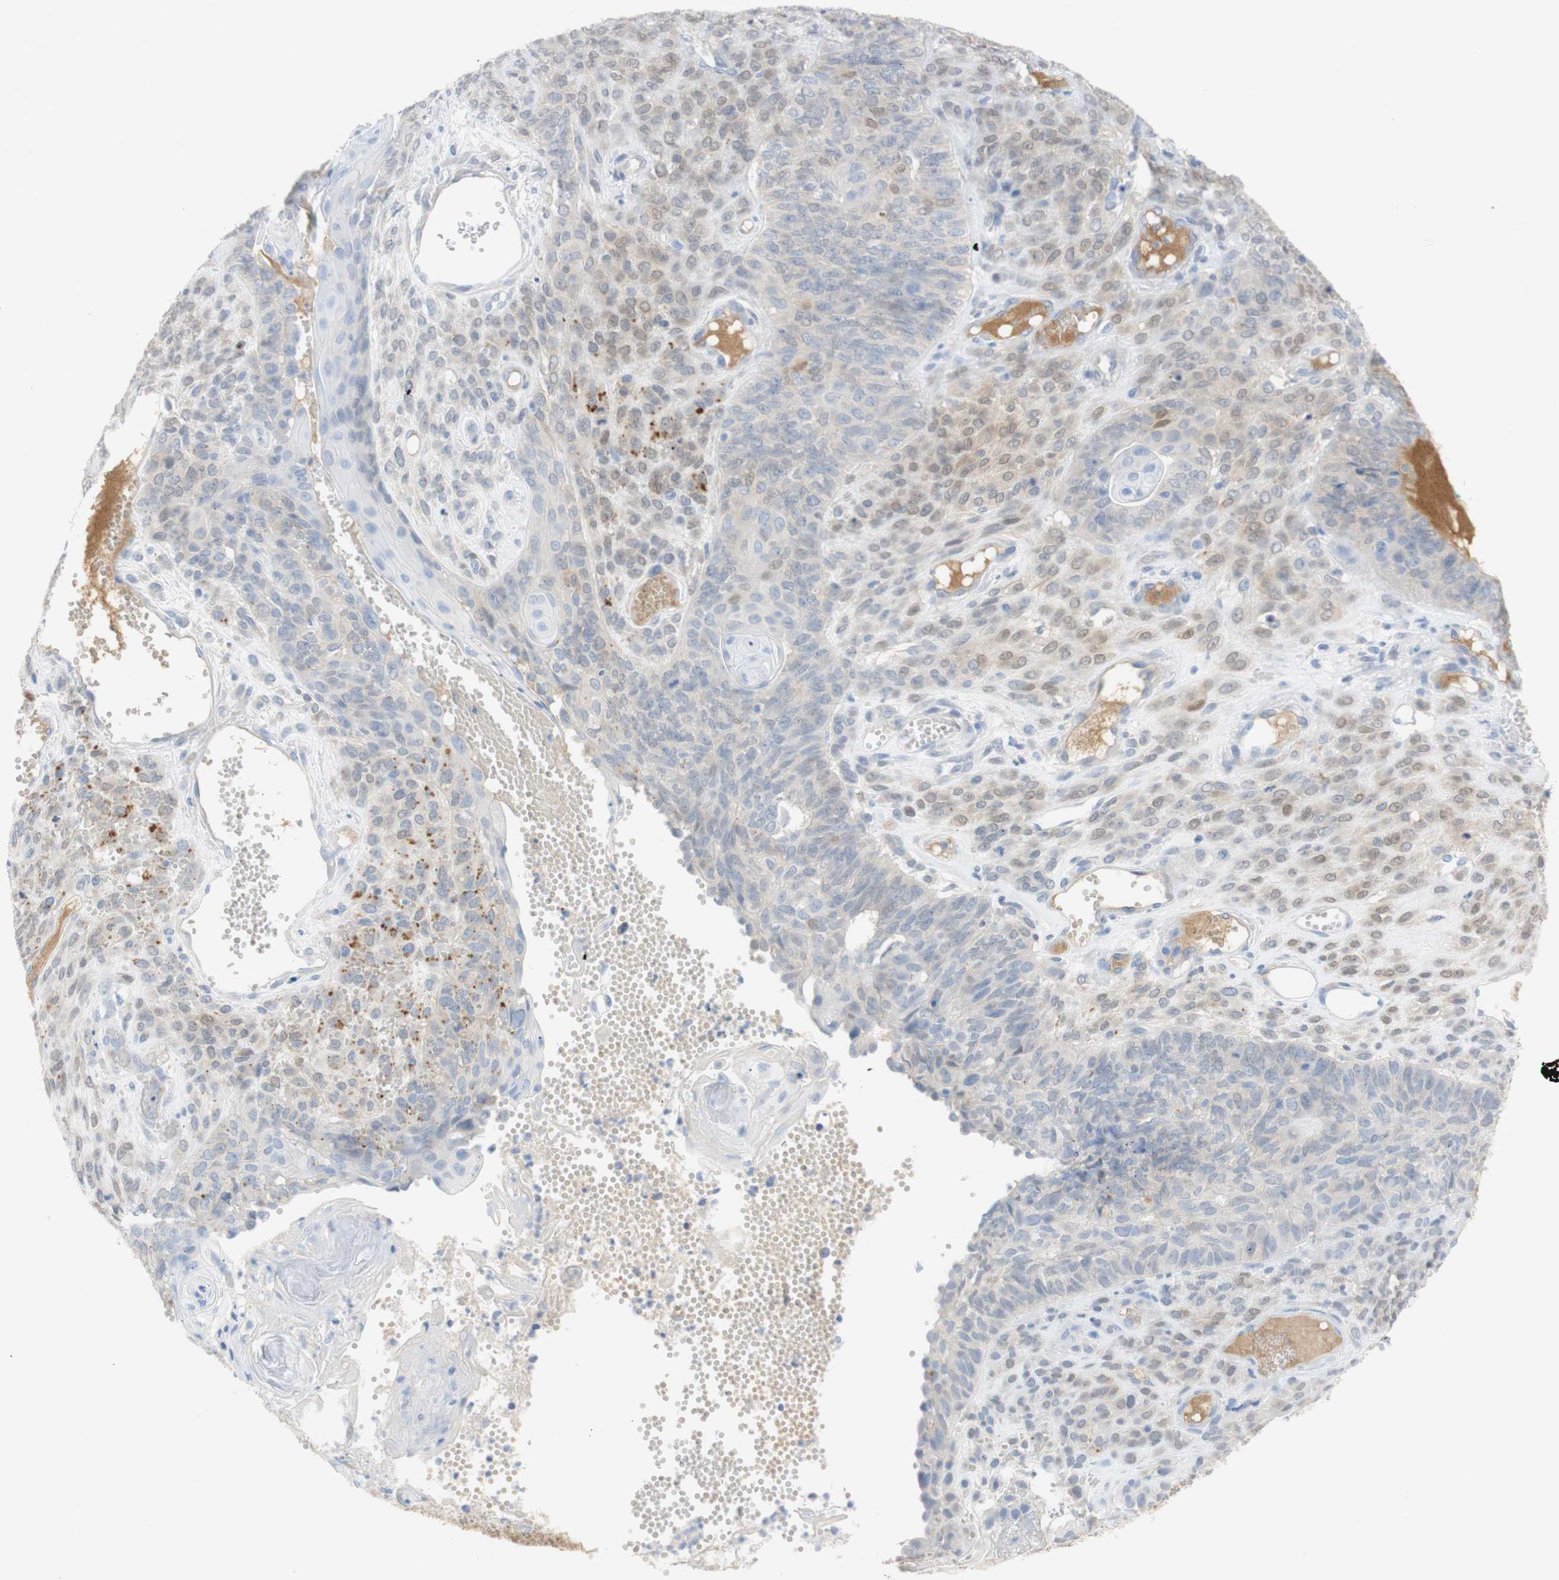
{"staining": {"intensity": "weak", "quantity": "<25%", "location": "nuclear"}, "tissue": "endometrial cancer", "cell_type": "Tumor cells", "image_type": "cancer", "snomed": [{"axis": "morphology", "description": "Adenocarcinoma, NOS"}, {"axis": "topography", "description": "Endometrium"}], "caption": "There is no significant staining in tumor cells of endometrial cancer (adenocarcinoma).", "gene": "SELENBP1", "patient": {"sex": "female", "age": 32}}